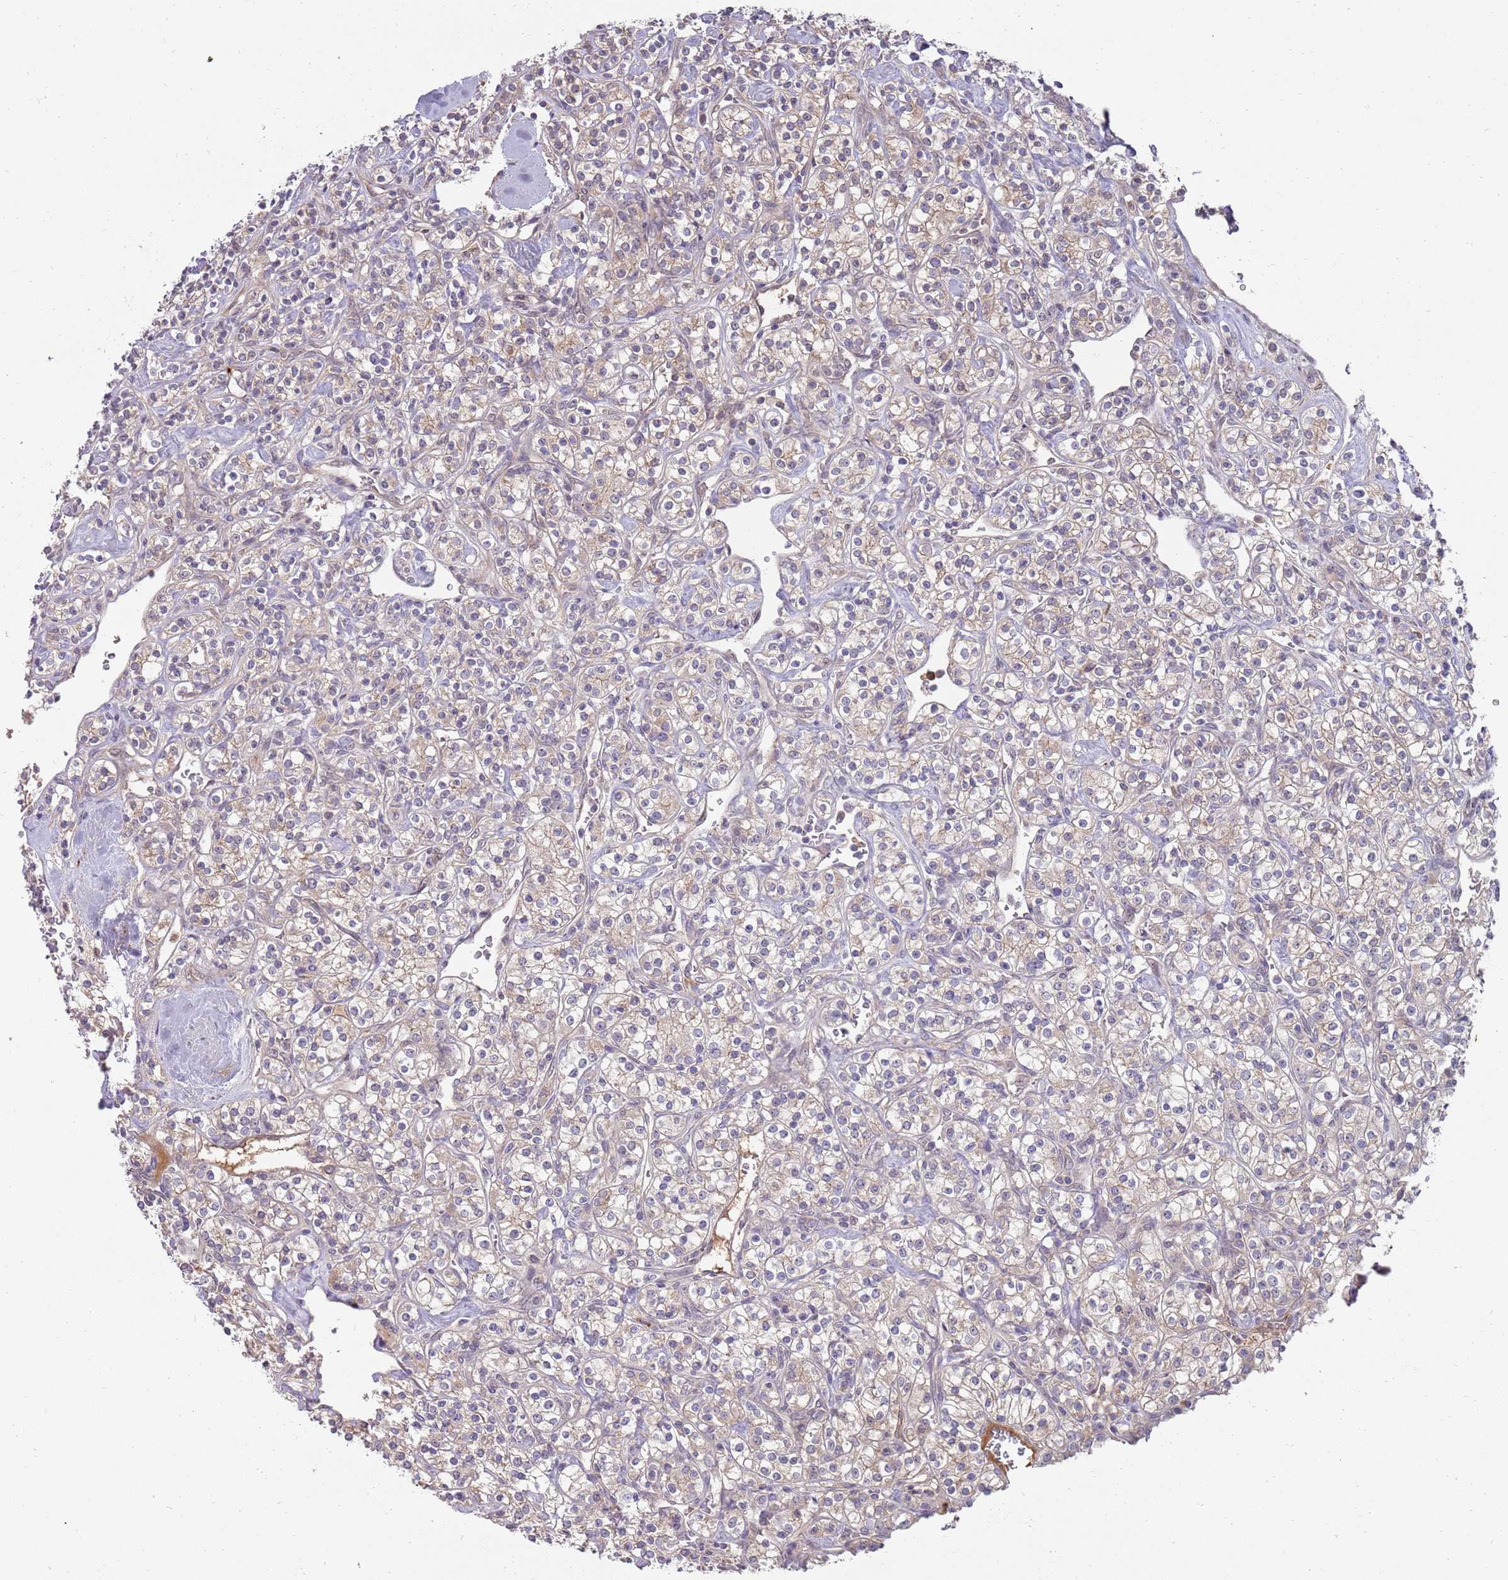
{"staining": {"intensity": "weak", "quantity": "25%-75%", "location": "cytoplasmic/membranous"}, "tissue": "renal cancer", "cell_type": "Tumor cells", "image_type": "cancer", "snomed": [{"axis": "morphology", "description": "Adenocarcinoma, NOS"}, {"axis": "topography", "description": "Kidney"}], "caption": "Tumor cells exhibit low levels of weak cytoplasmic/membranous staining in approximately 25%-75% of cells in renal cancer (adenocarcinoma). The staining is performed using DAB brown chromogen to label protein expression. The nuclei are counter-stained blue using hematoxylin.", "gene": "NBPF6", "patient": {"sex": "male", "age": 77}}